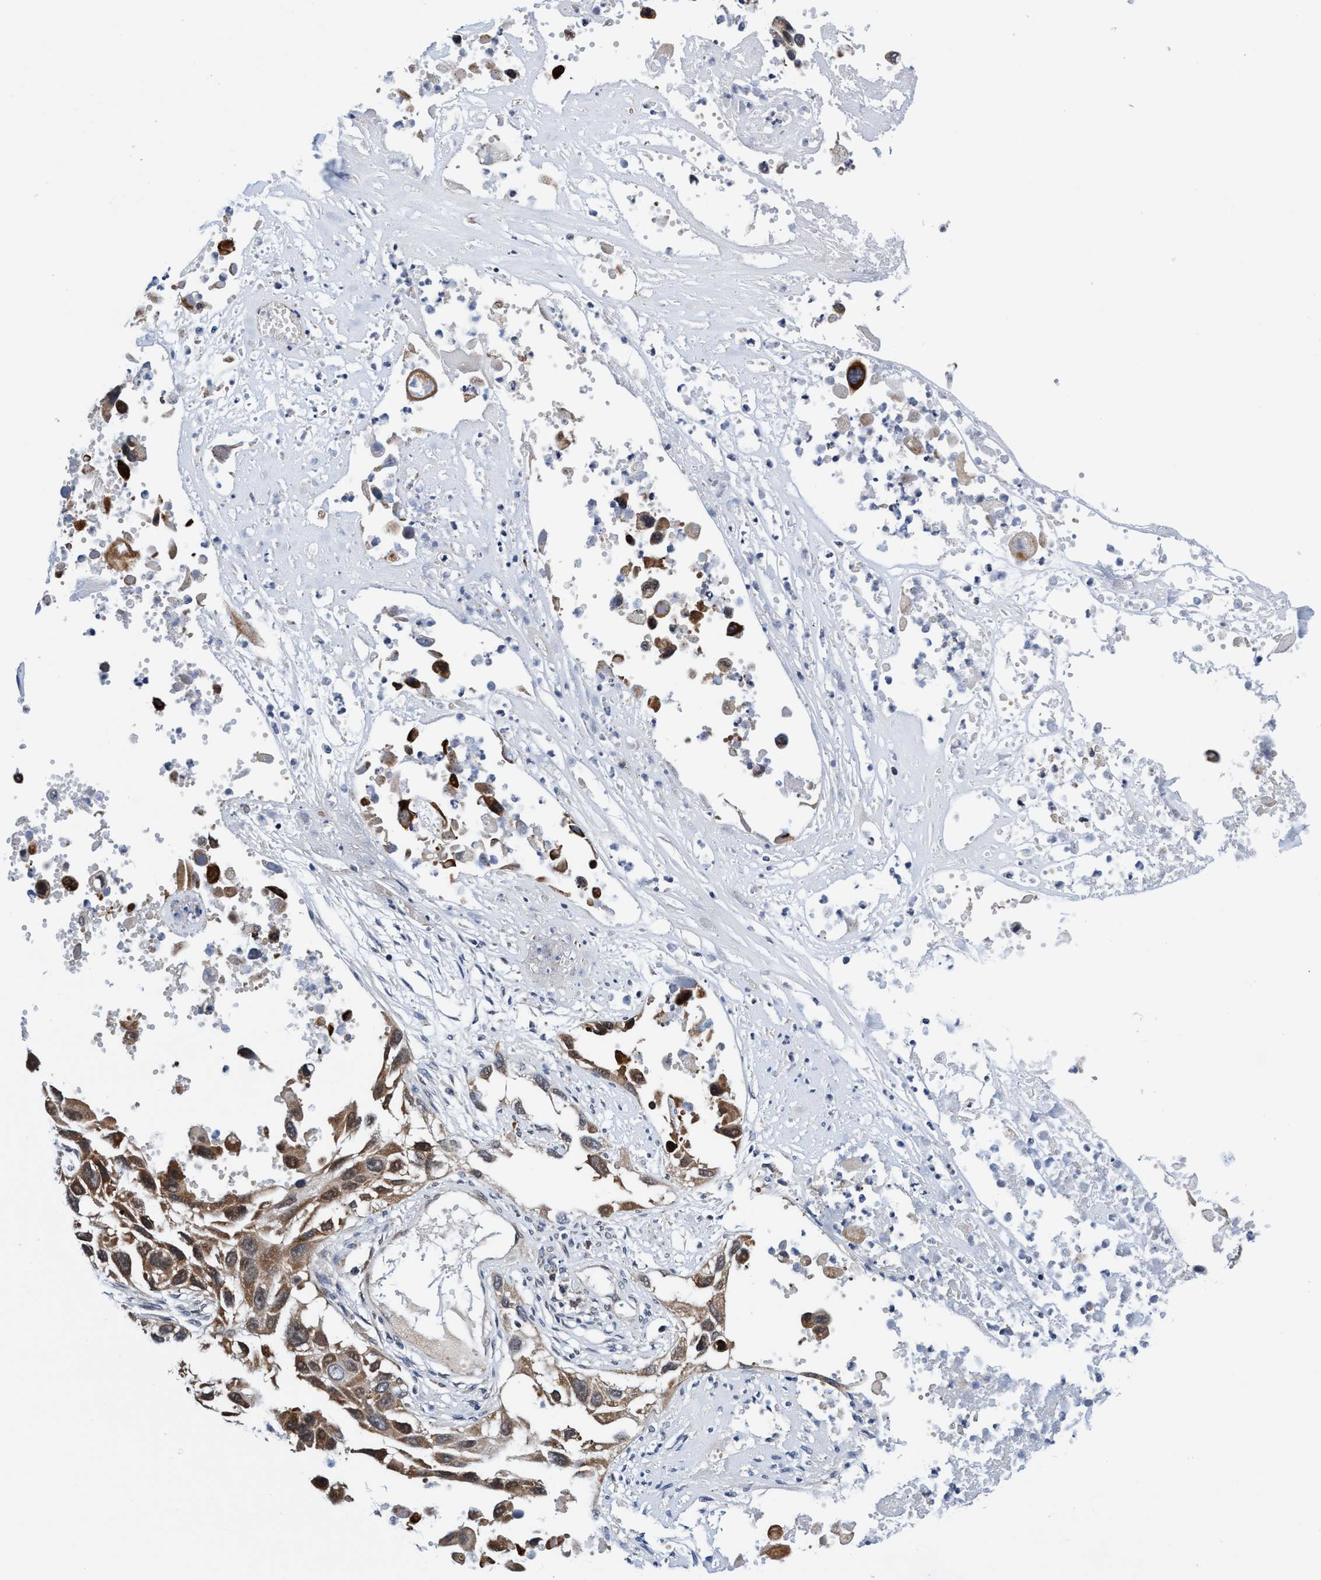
{"staining": {"intensity": "moderate", "quantity": ">75%", "location": "cytoplasmic/membranous"}, "tissue": "lung cancer", "cell_type": "Tumor cells", "image_type": "cancer", "snomed": [{"axis": "morphology", "description": "Squamous cell carcinoma, NOS"}, {"axis": "topography", "description": "Lung"}], "caption": "Tumor cells display medium levels of moderate cytoplasmic/membranous expression in about >75% of cells in lung cancer.", "gene": "AGAP2", "patient": {"sex": "male", "age": 71}}